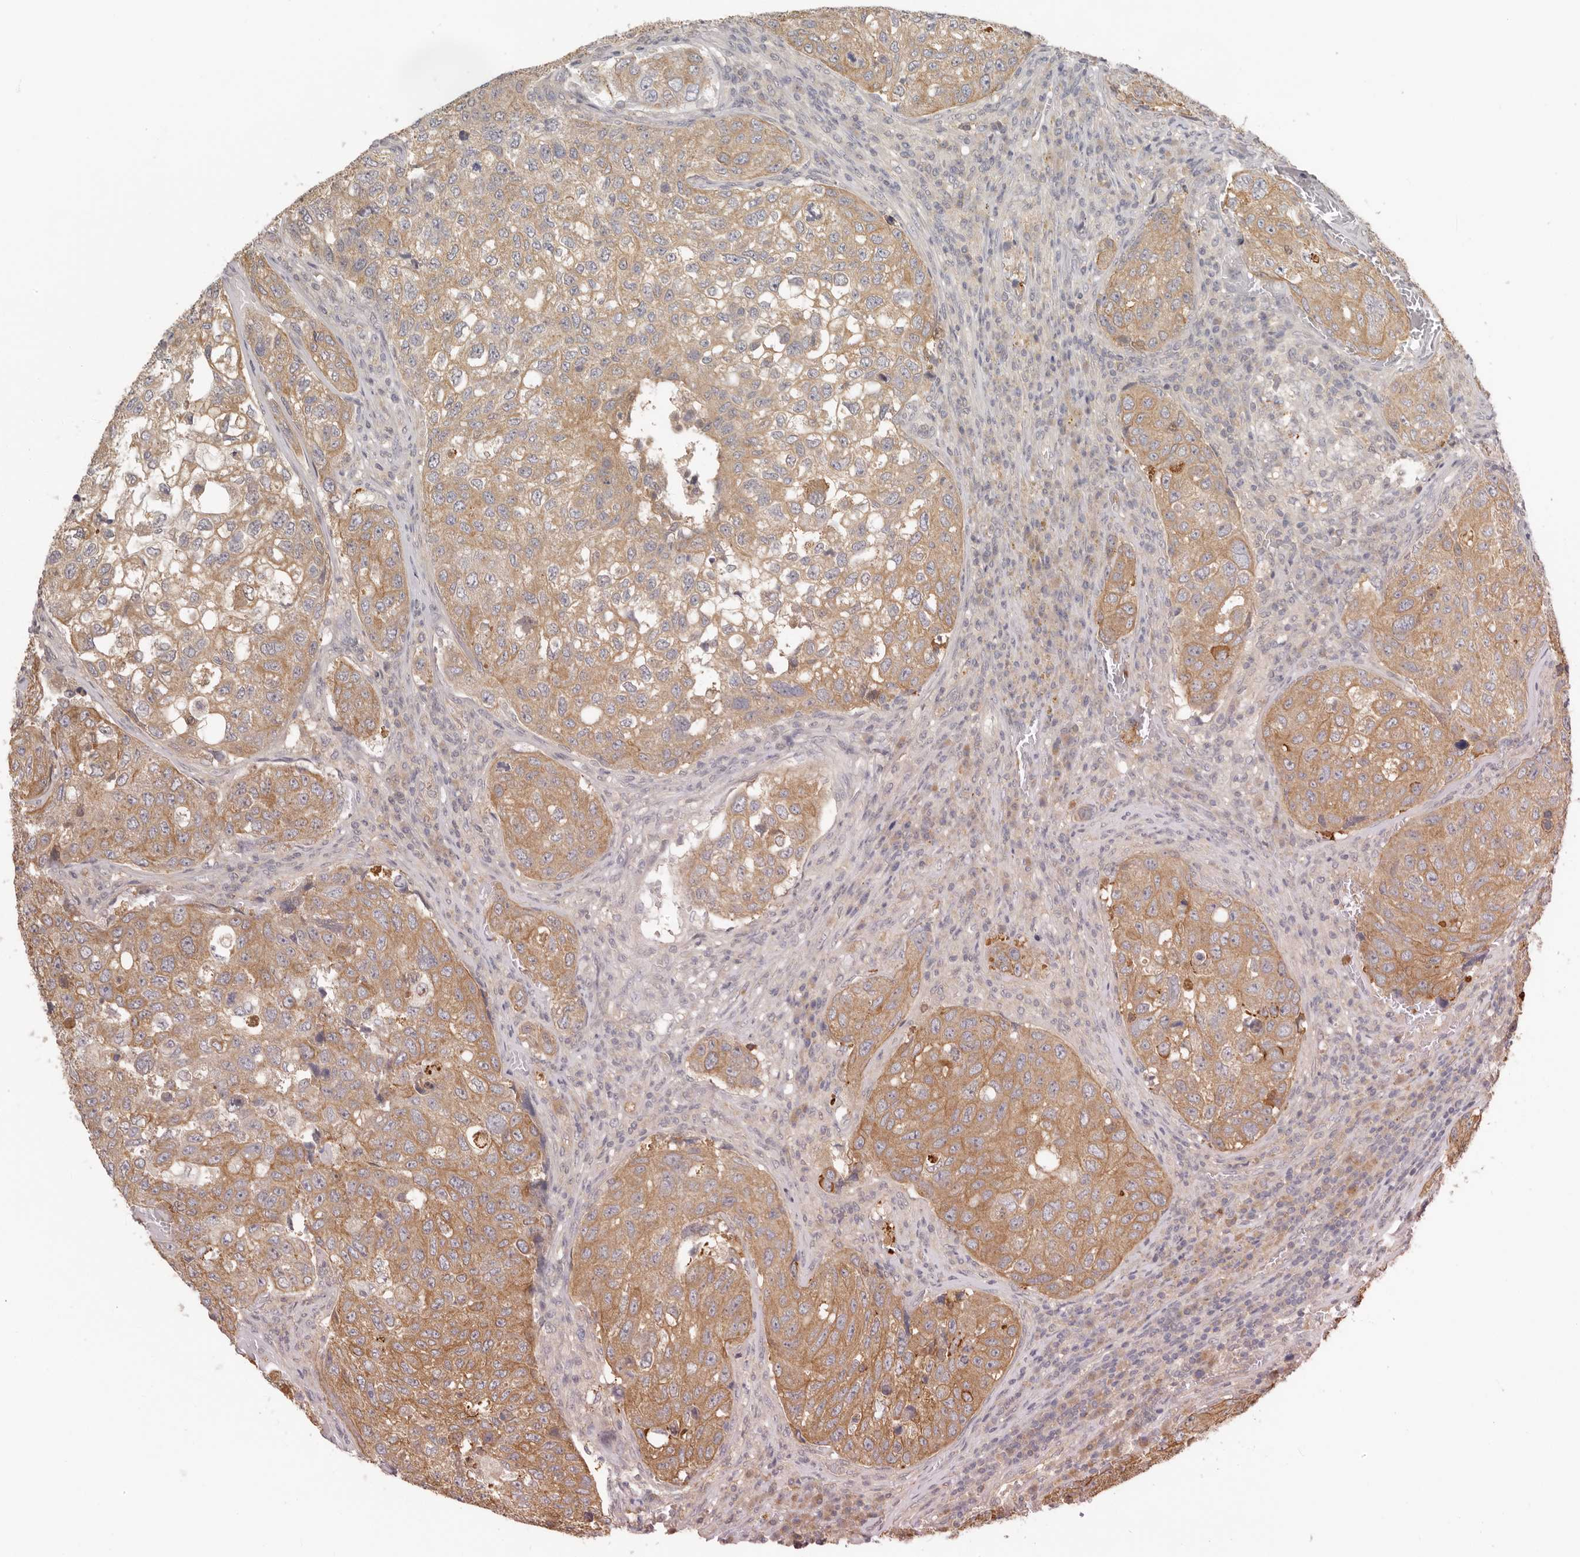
{"staining": {"intensity": "moderate", "quantity": ">75%", "location": "cytoplasmic/membranous"}, "tissue": "urothelial cancer", "cell_type": "Tumor cells", "image_type": "cancer", "snomed": [{"axis": "morphology", "description": "Urothelial carcinoma, High grade"}, {"axis": "topography", "description": "Lymph node"}, {"axis": "topography", "description": "Urinary bladder"}], "caption": "Urothelial cancer tissue demonstrates moderate cytoplasmic/membranous staining in about >75% of tumor cells, visualized by immunohistochemistry. (brown staining indicates protein expression, while blue staining denotes nuclei).", "gene": "AHDC1", "patient": {"sex": "male", "age": 51}}